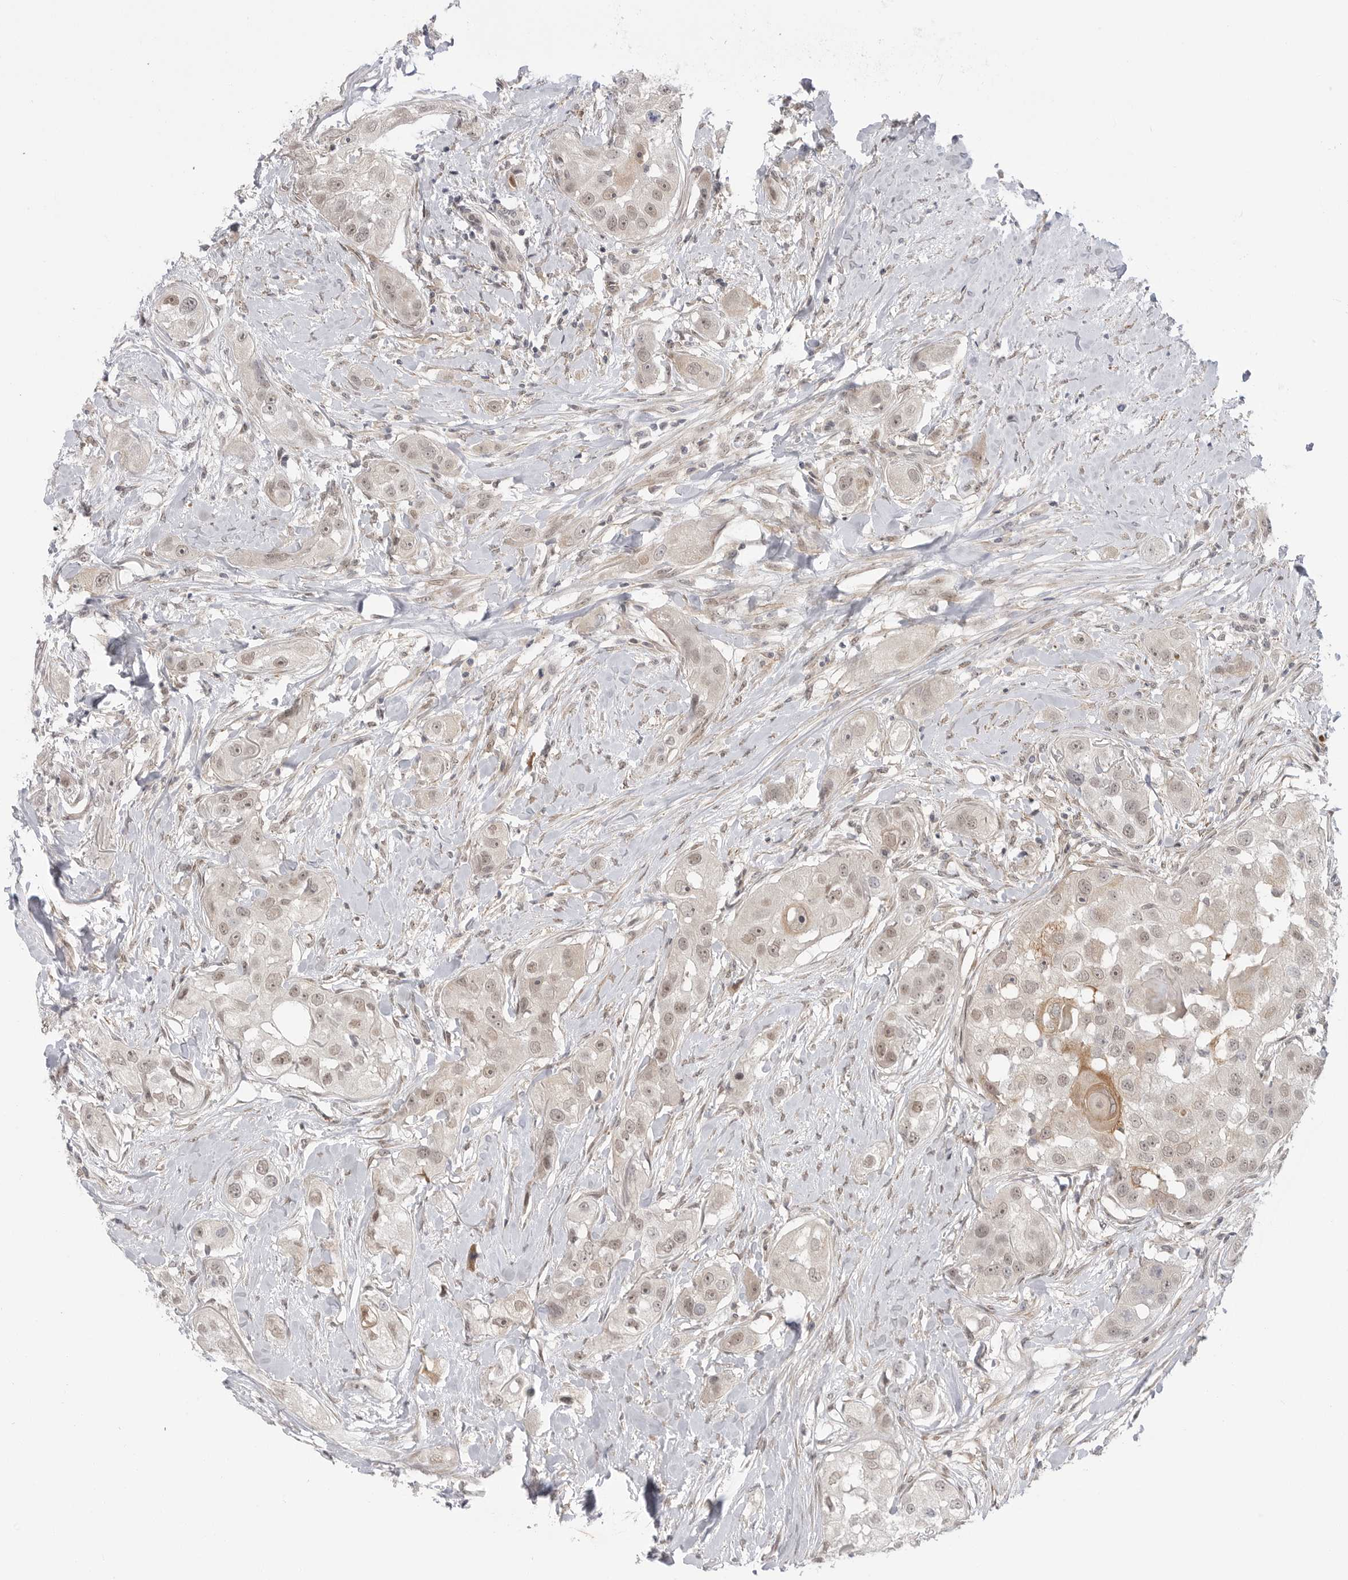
{"staining": {"intensity": "weak", "quantity": ">75%", "location": "cytoplasmic/membranous,nuclear"}, "tissue": "head and neck cancer", "cell_type": "Tumor cells", "image_type": "cancer", "snomed": [{"axis": "morphology", "description": "Normal tissue, NOS"}, {"axis": "morphology", "description": "Squamous cell carcinoma, NOS"}, {"axis": "topography", "description": "Skeletal muscle"}, {"axis": "topography", "description": "Head-Neck"}], "caption": "Squamous cell carcinoma (head and neck) tissue reveals weak cytoplasmic/membranous and nuclear staining in approximately >75% of tumor cells", "gene": "GGT6", "patient": {"sex": "male", "age": 51}}